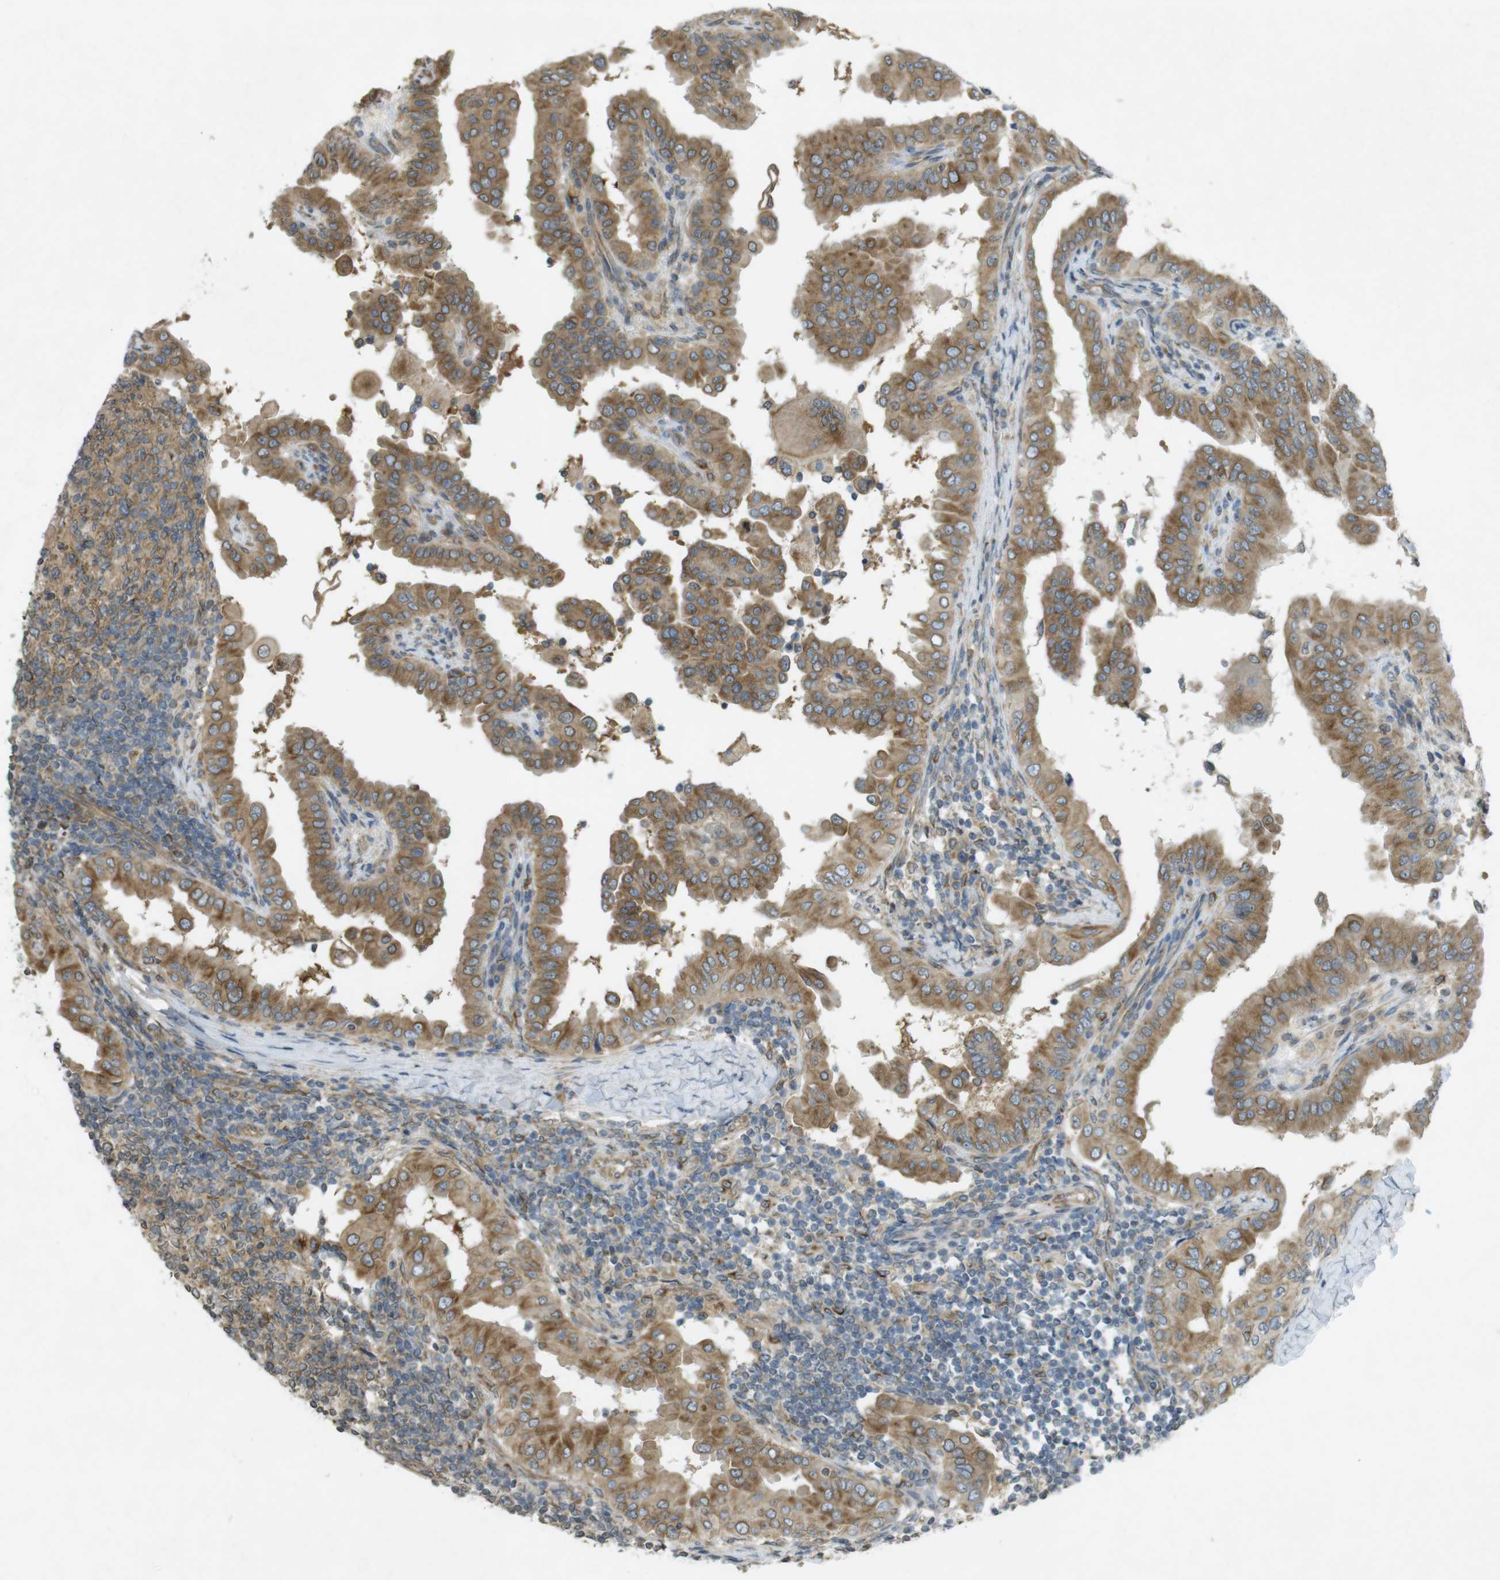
{"staining": {"intensity": "moderate", "quantity": ">75%", "location": "cytoplasmic/membranous"}, "tissue": "thyroid cancer", "cell_type": "Tumor cells", "image_type": "cancer", "snomed": [{"axis": "morphology", "description": "Papillary adenocarcinoma, NOS"}, {"axis": "topography", "description": "Thyroid gland"}], "caption": "Thyroid cancer stained with a brown dye reveals moderate cytoplasmic/membranous positive expression in approximately >75% of tumor cells.", "gene": "KIF5B", "patient": {"sex": "male", "age": 33}}